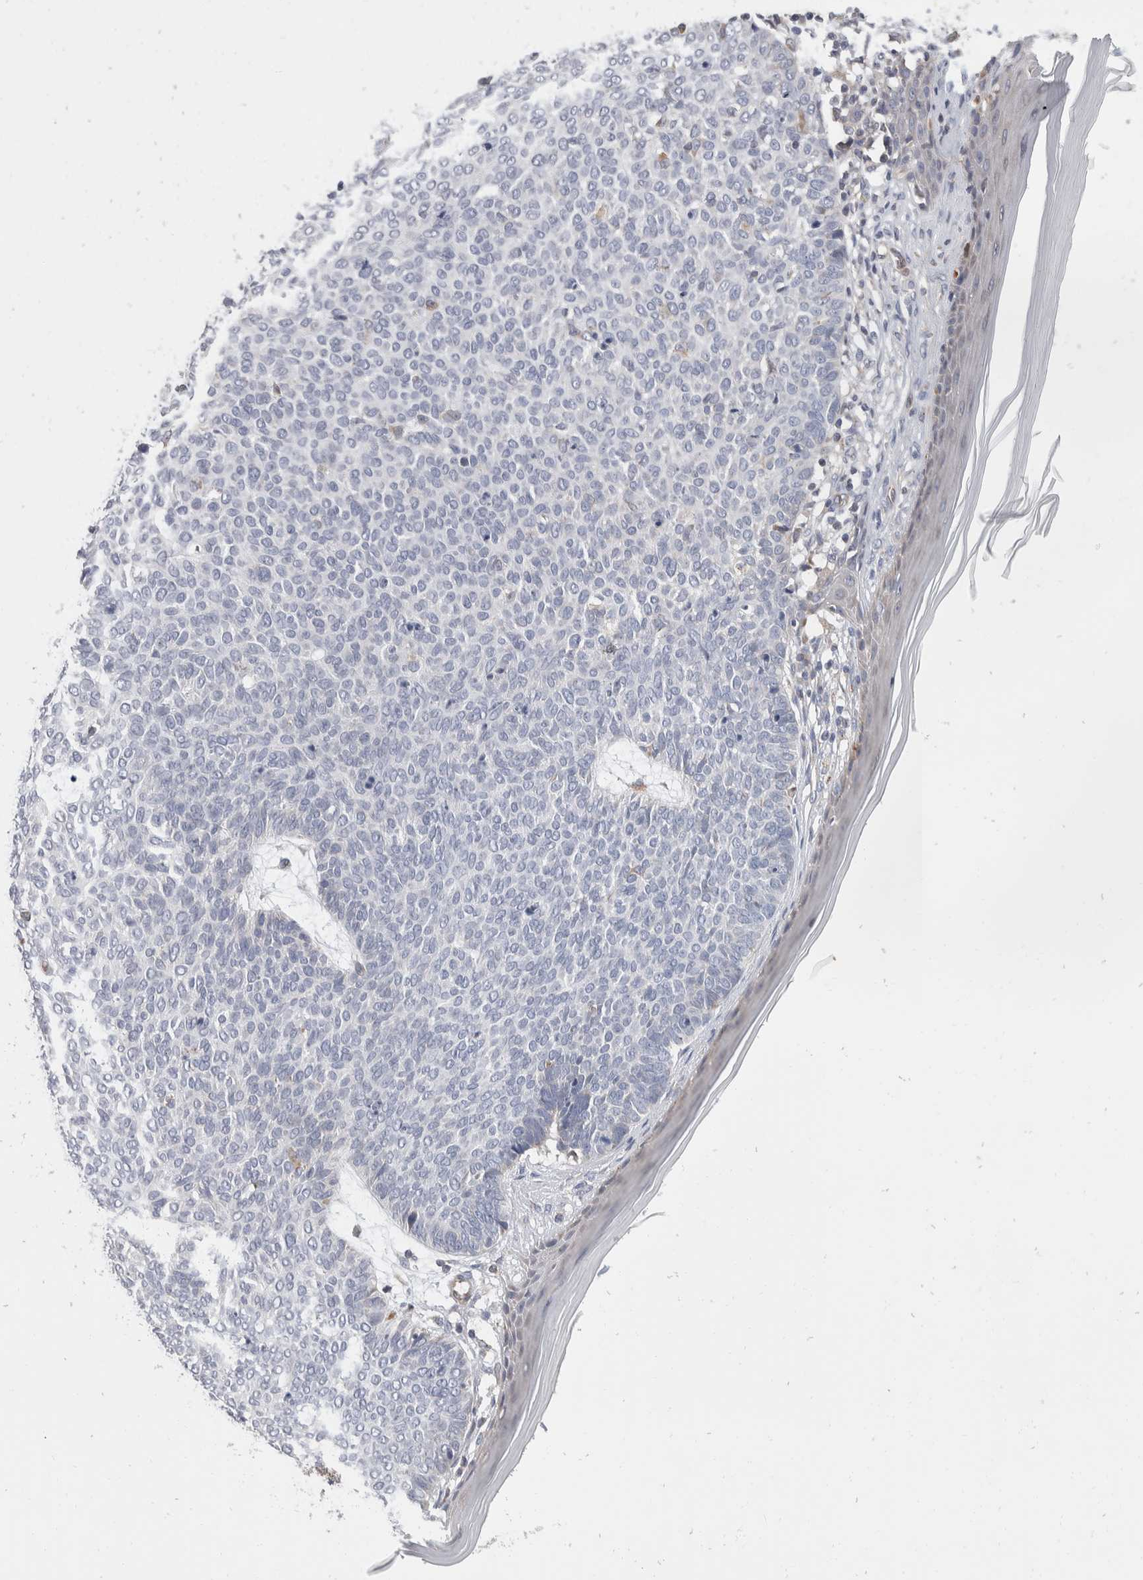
{"staining": {"intensity": "negative", "quantity": "none", "location": "none"}, "tissue": "skin cancer", "cell_type": "Tumor cells", "image_type": "cancer", "snomed": [{"axis": "morphology", "description": "Normal tissue, NOS"}, {"axis": "morphology", "description": "Basal cell carcinoma"}, {"axis": "topography", "description": "Skin"}], "caption": "Immunohistochemistry image of neoplastic tissue: skin cancer (basal cell carcinoma) stained with DAB shows no significant protein positivity in tumor cells.", "gene": "TMEM245", "patient": {"sex": "male", "age": 50}}